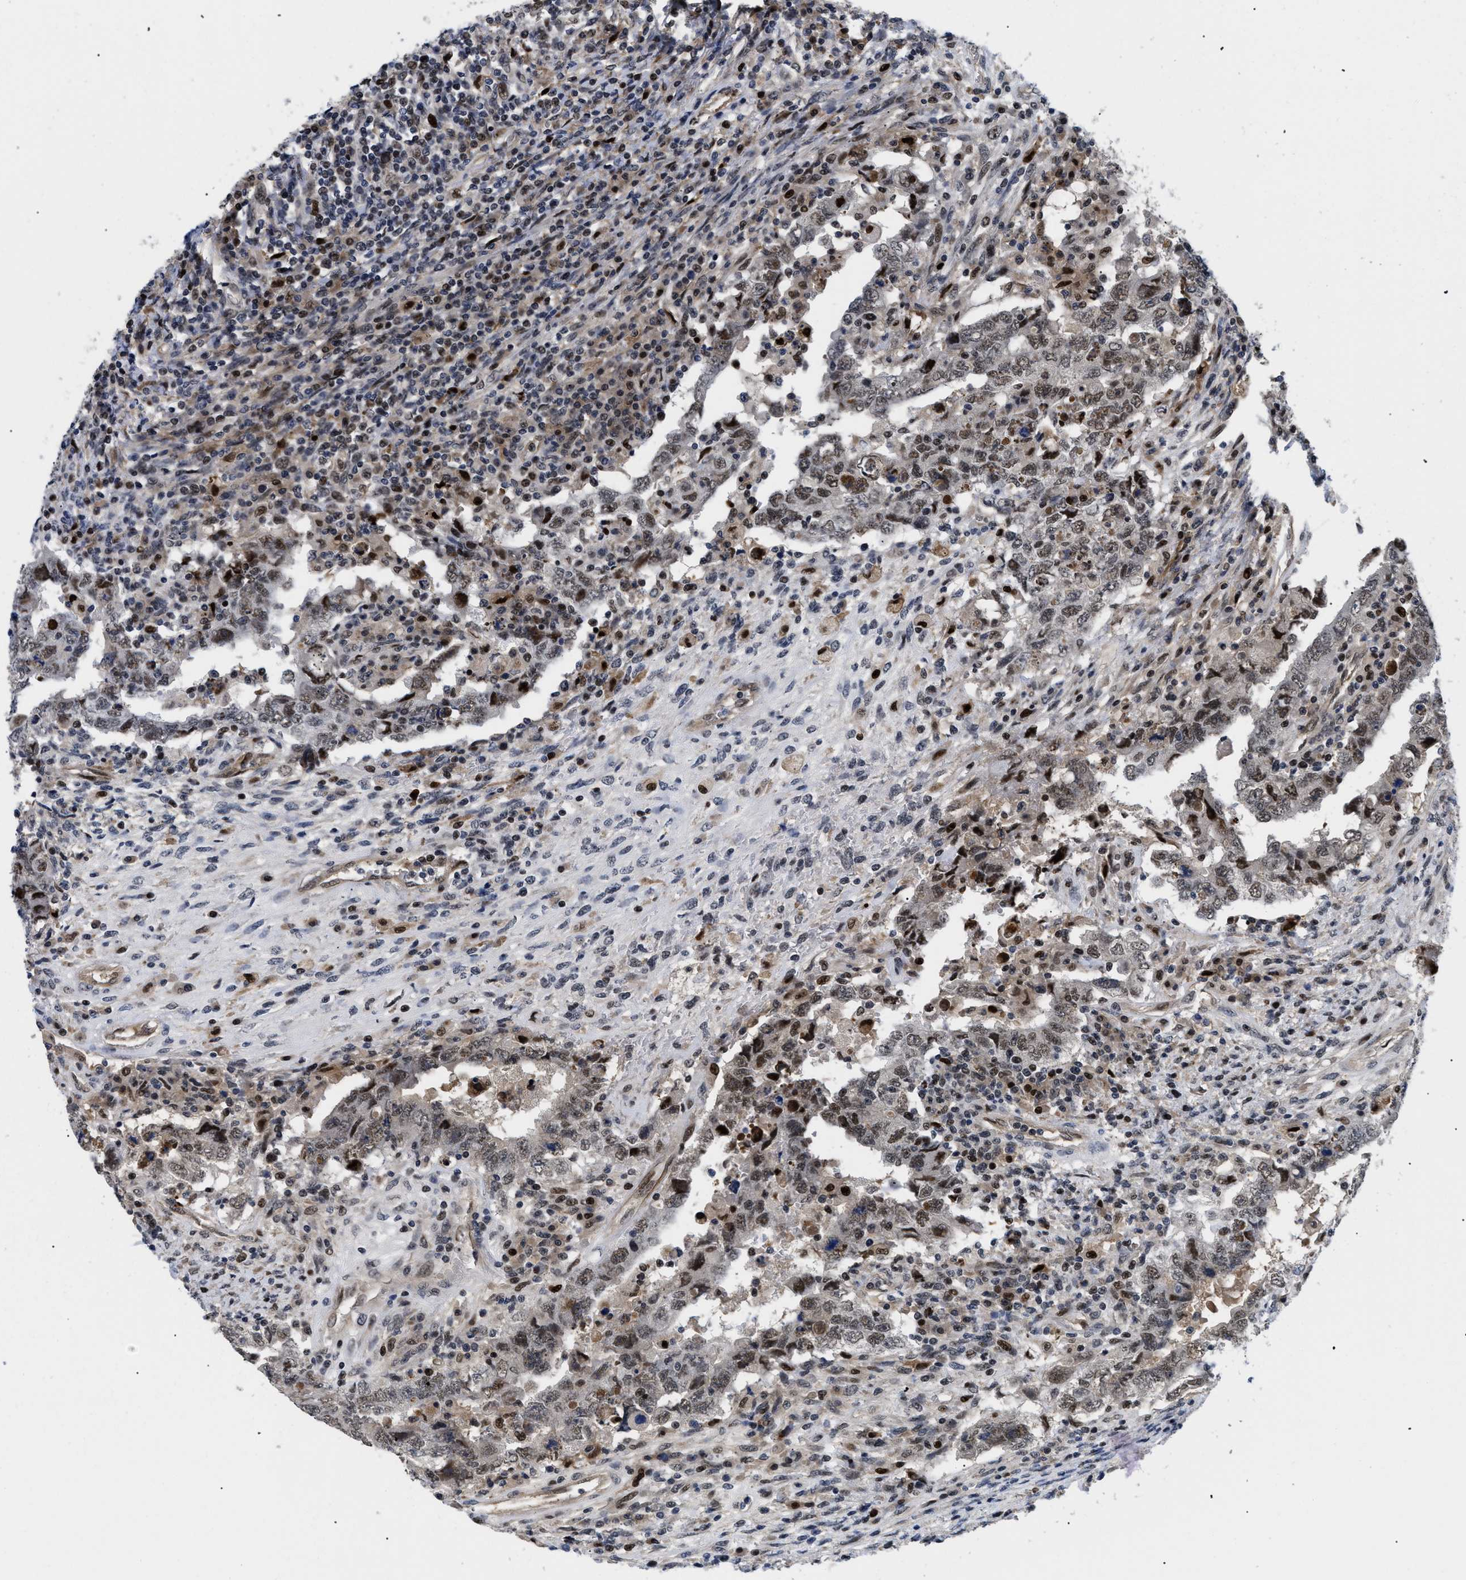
{"staining": {"intensity": "moderate", "quantity": ">75%", "location": "nuclear"}, "tissue": "testis cancer", "cell_type": "Tumor cells", "image_type": "cancer", "snomed": [{"axis": "morphology", "description": "Carcinoma, Embryonal, NOS"}, {"axis": "topography", "description": "Testis"}], "caption": "Immunohistochemistry (IHC) of human testis cancer (embryonal carcinoma) demonstrates medium levels of moderate nuclear positivity in about >75% of tumor cells.", "gene": "SLC29A2", "patient": {"sex": "male", "age": 26}}